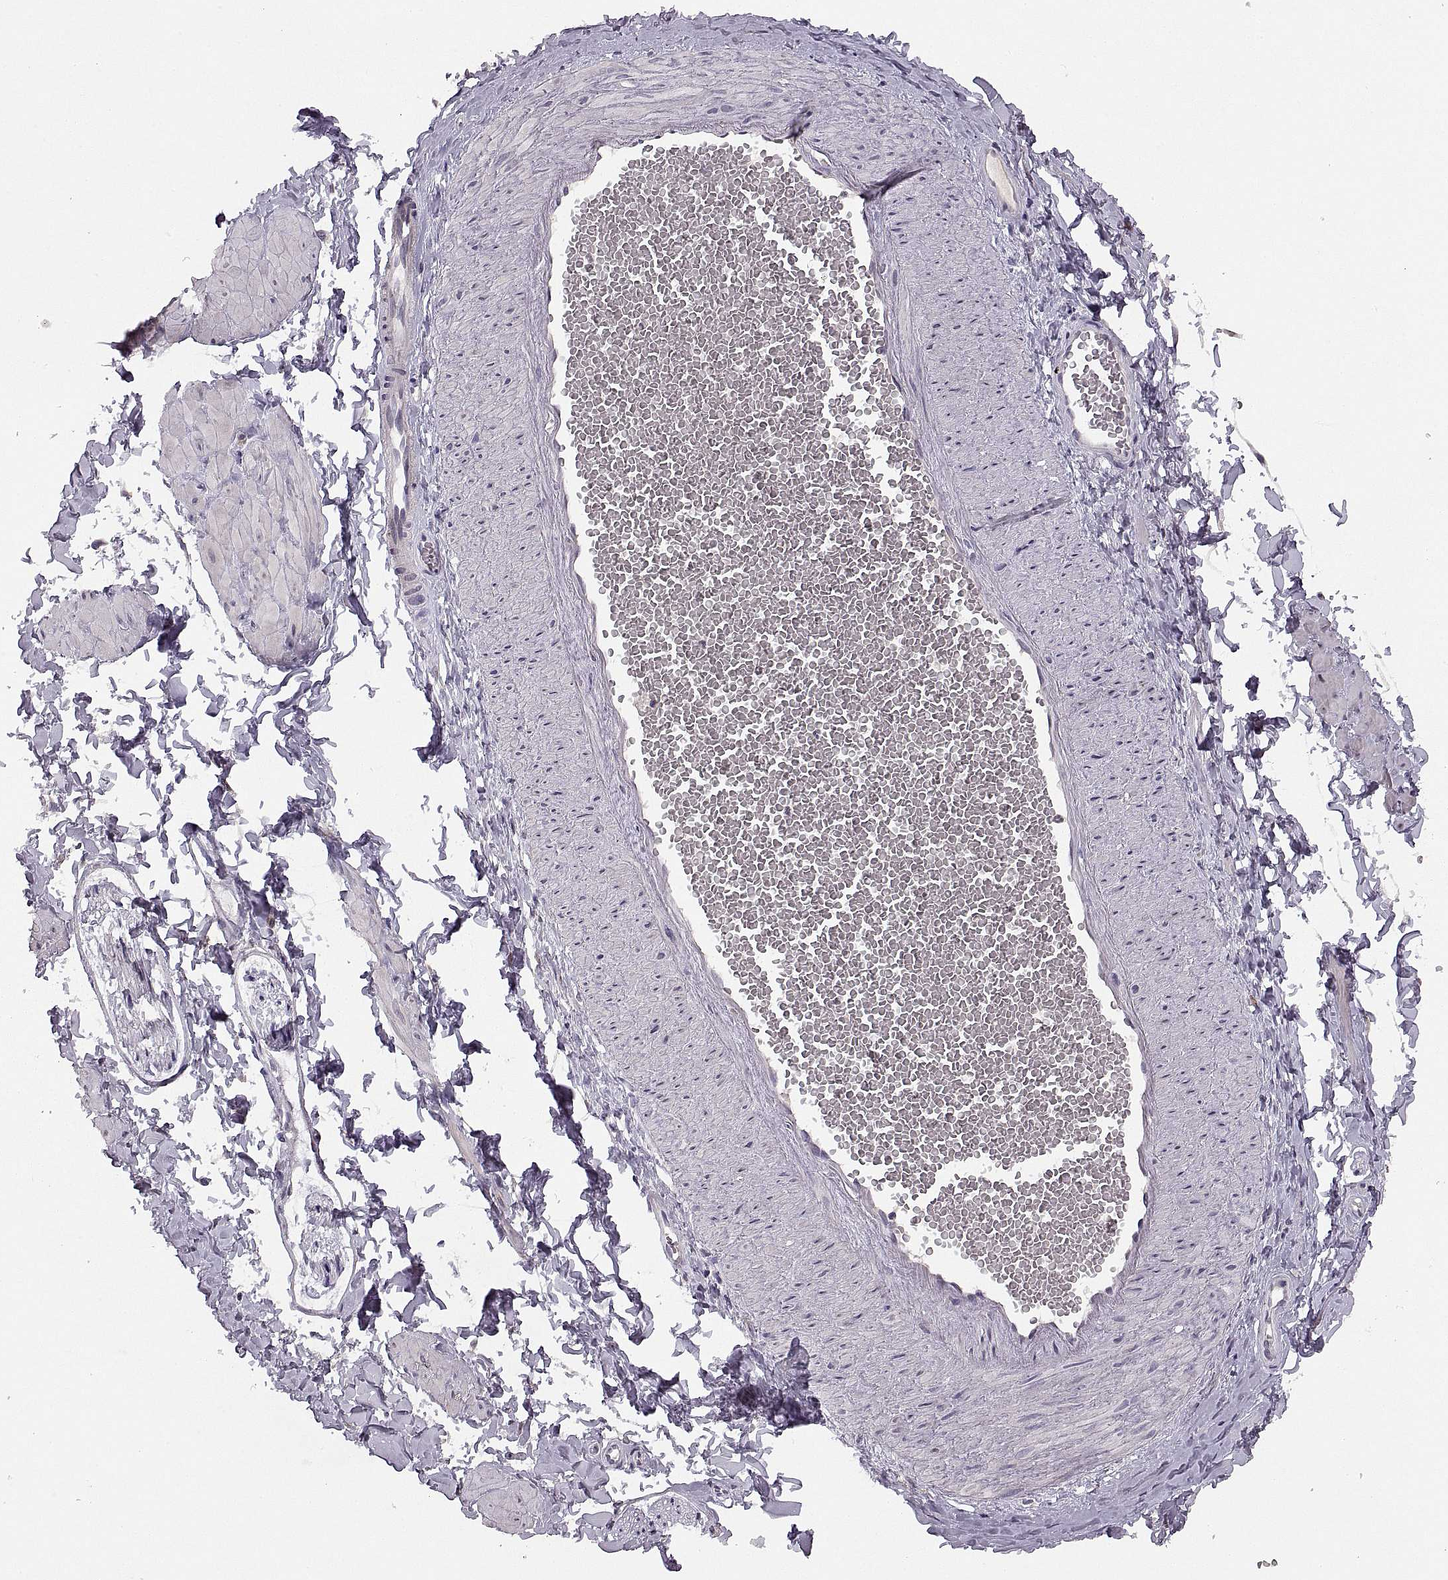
{"staining": {"intensity": "negative", "quantity": "none", "location": "none"}, "tissue": "adipose tissue", "cell_type": "Adipocytes", "image_type": "normal", "snomed": [{"axis": "morphology", "description": "Normal tissue, NOS"}, {"axis": "topography", "description": "Smooth muscle"}, {"axis": "topography", "description": "Peripheral nerve tissue"}], "caption": "A high-resolution photomicrograph shows immunohistochemistry (IHC) staining of benign adipose tissue, which demonstrates no significant staining in adipocytes.", "gene": "ADH6", "patient": {"sex": "male", "age": 22}}